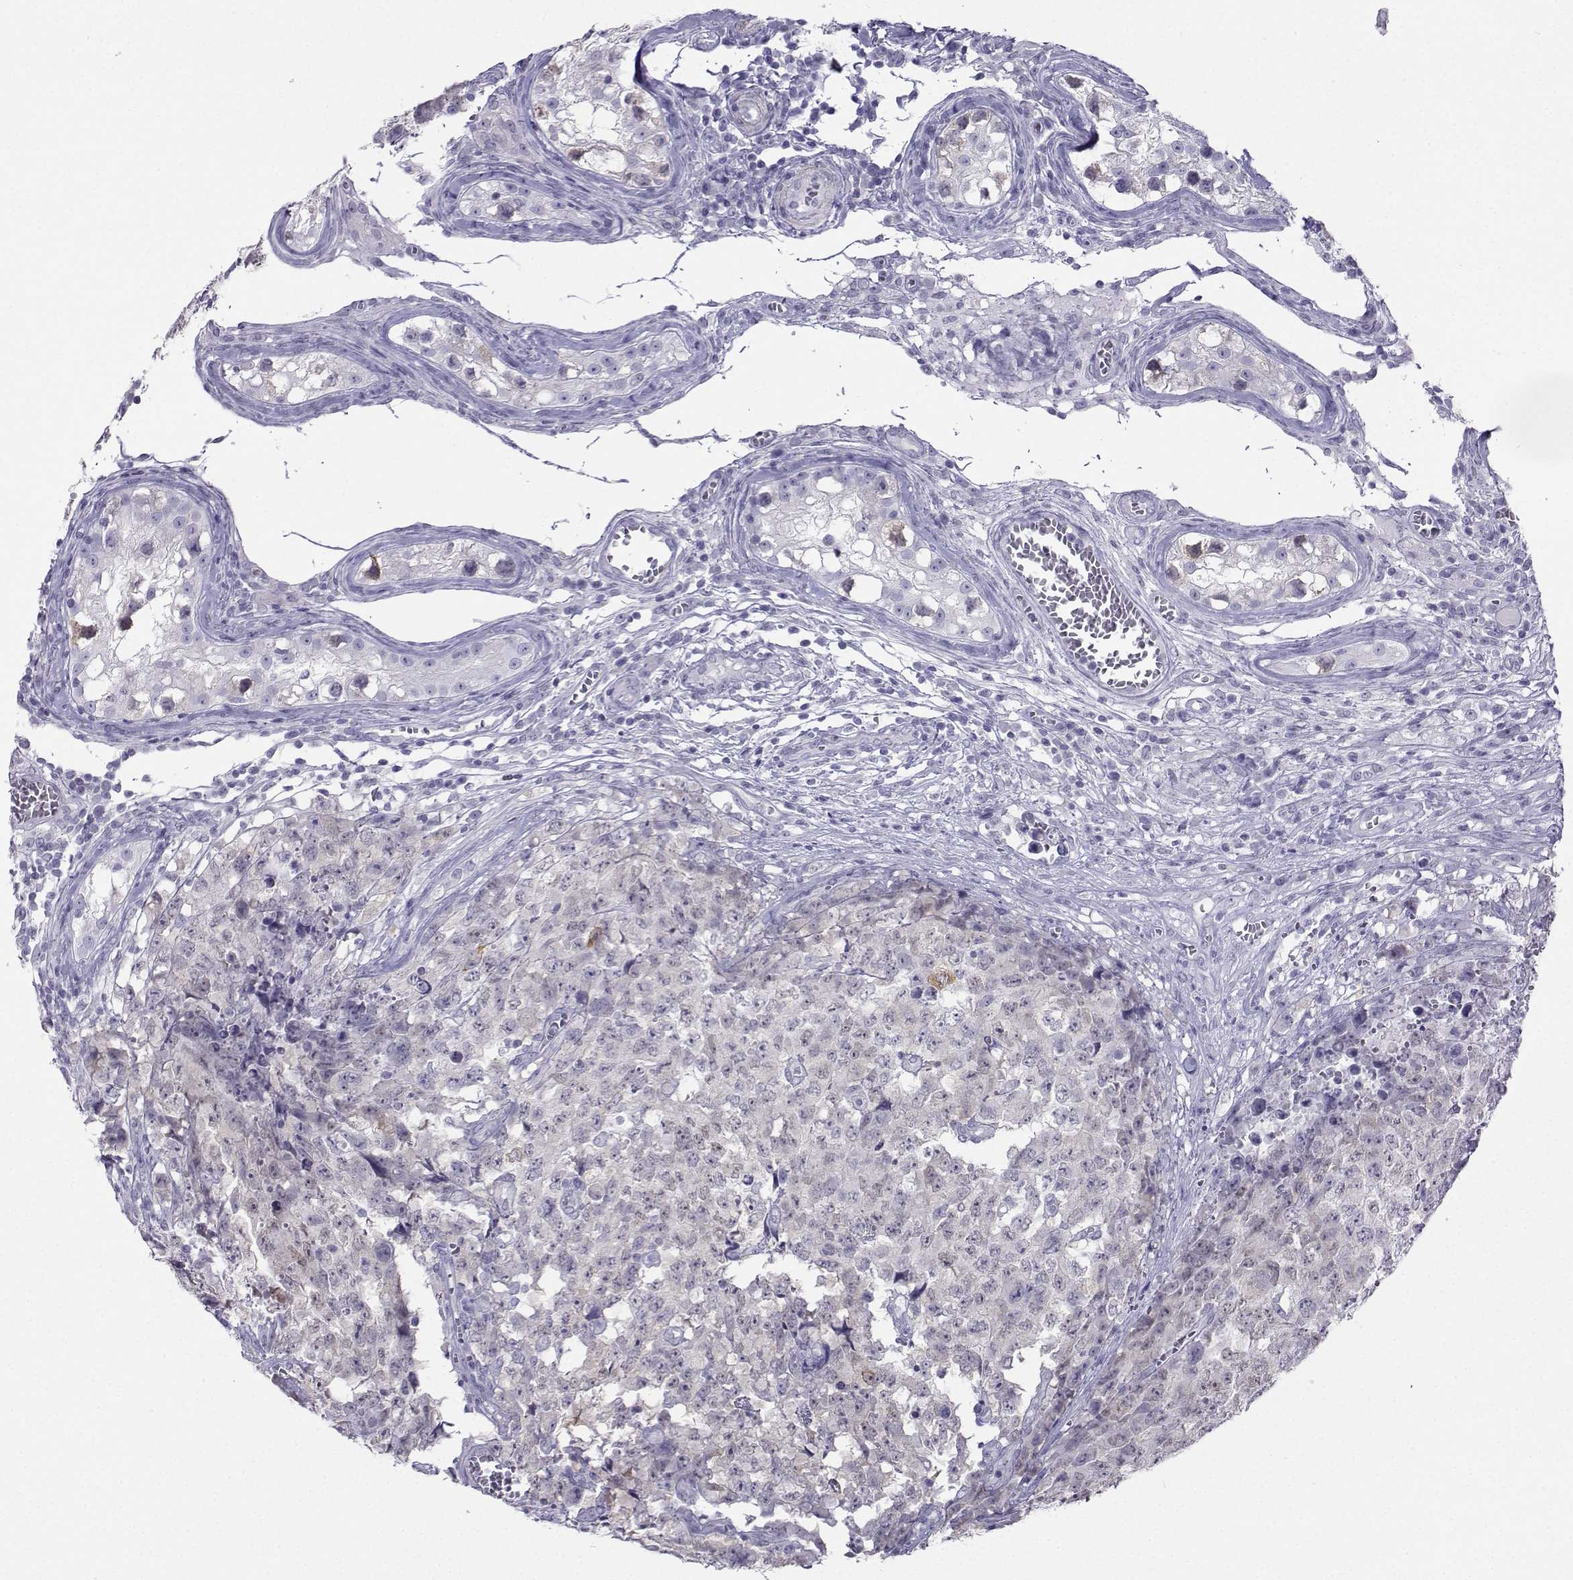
{"staining": {"intensity": "negative", "quantity": "none", "location": "none"}, "tissue": "testis cancer", "cell_type": "Tumor cells", "image_type": "cancer", "snomed": [{"axis": "morphology", "description": "Carcinoma, Embryonal, NOS"}, {"axis": "topography", "description": "Testis"}], "caption": "Testis cancer (embryonal carcinoma) was stained to show a protein in brown. There is no significant positivity in tumor cells.", "gene": "KIF17", "patient": {"sex": "male", "age": 23}}